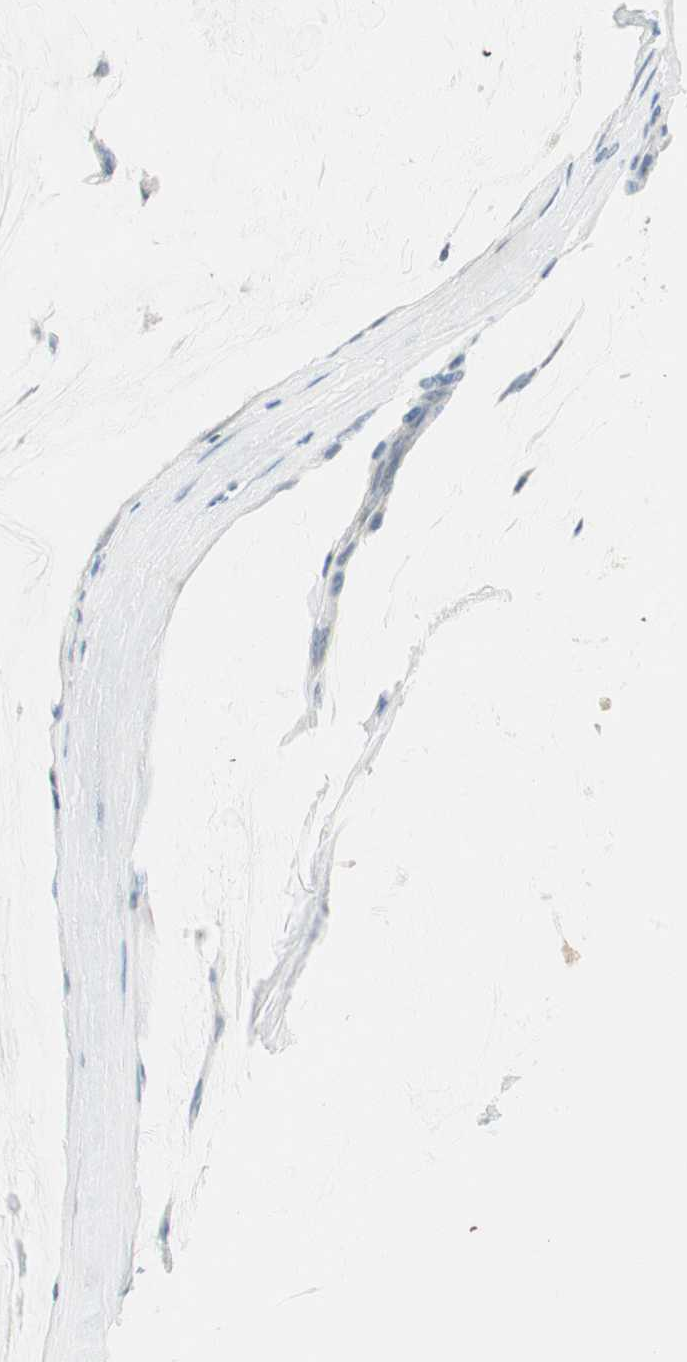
{"staining": {"intensity": "negative", "quantity": "none", "location": "none"}, "tissue": "ovarian cancer", "cell_type": "Tumor cells", "image_type": "cancer", "snomed": [{"axis": "morphology", "description": "Cystadenocarcinoma, mucinous, NOS"}, {"axis": "topography", "description": "Ovary"}], "caption": "IHC photomicrograph of human ovarian cancer stained for a protein (brown), which reveals no staining in tumor cells. (DAB immunohistochemistry (IHC) visualized using brightfield microscopy, high magnification).", "gene": "GNAO1", "patient": {"sex": "female", "age": 39}}